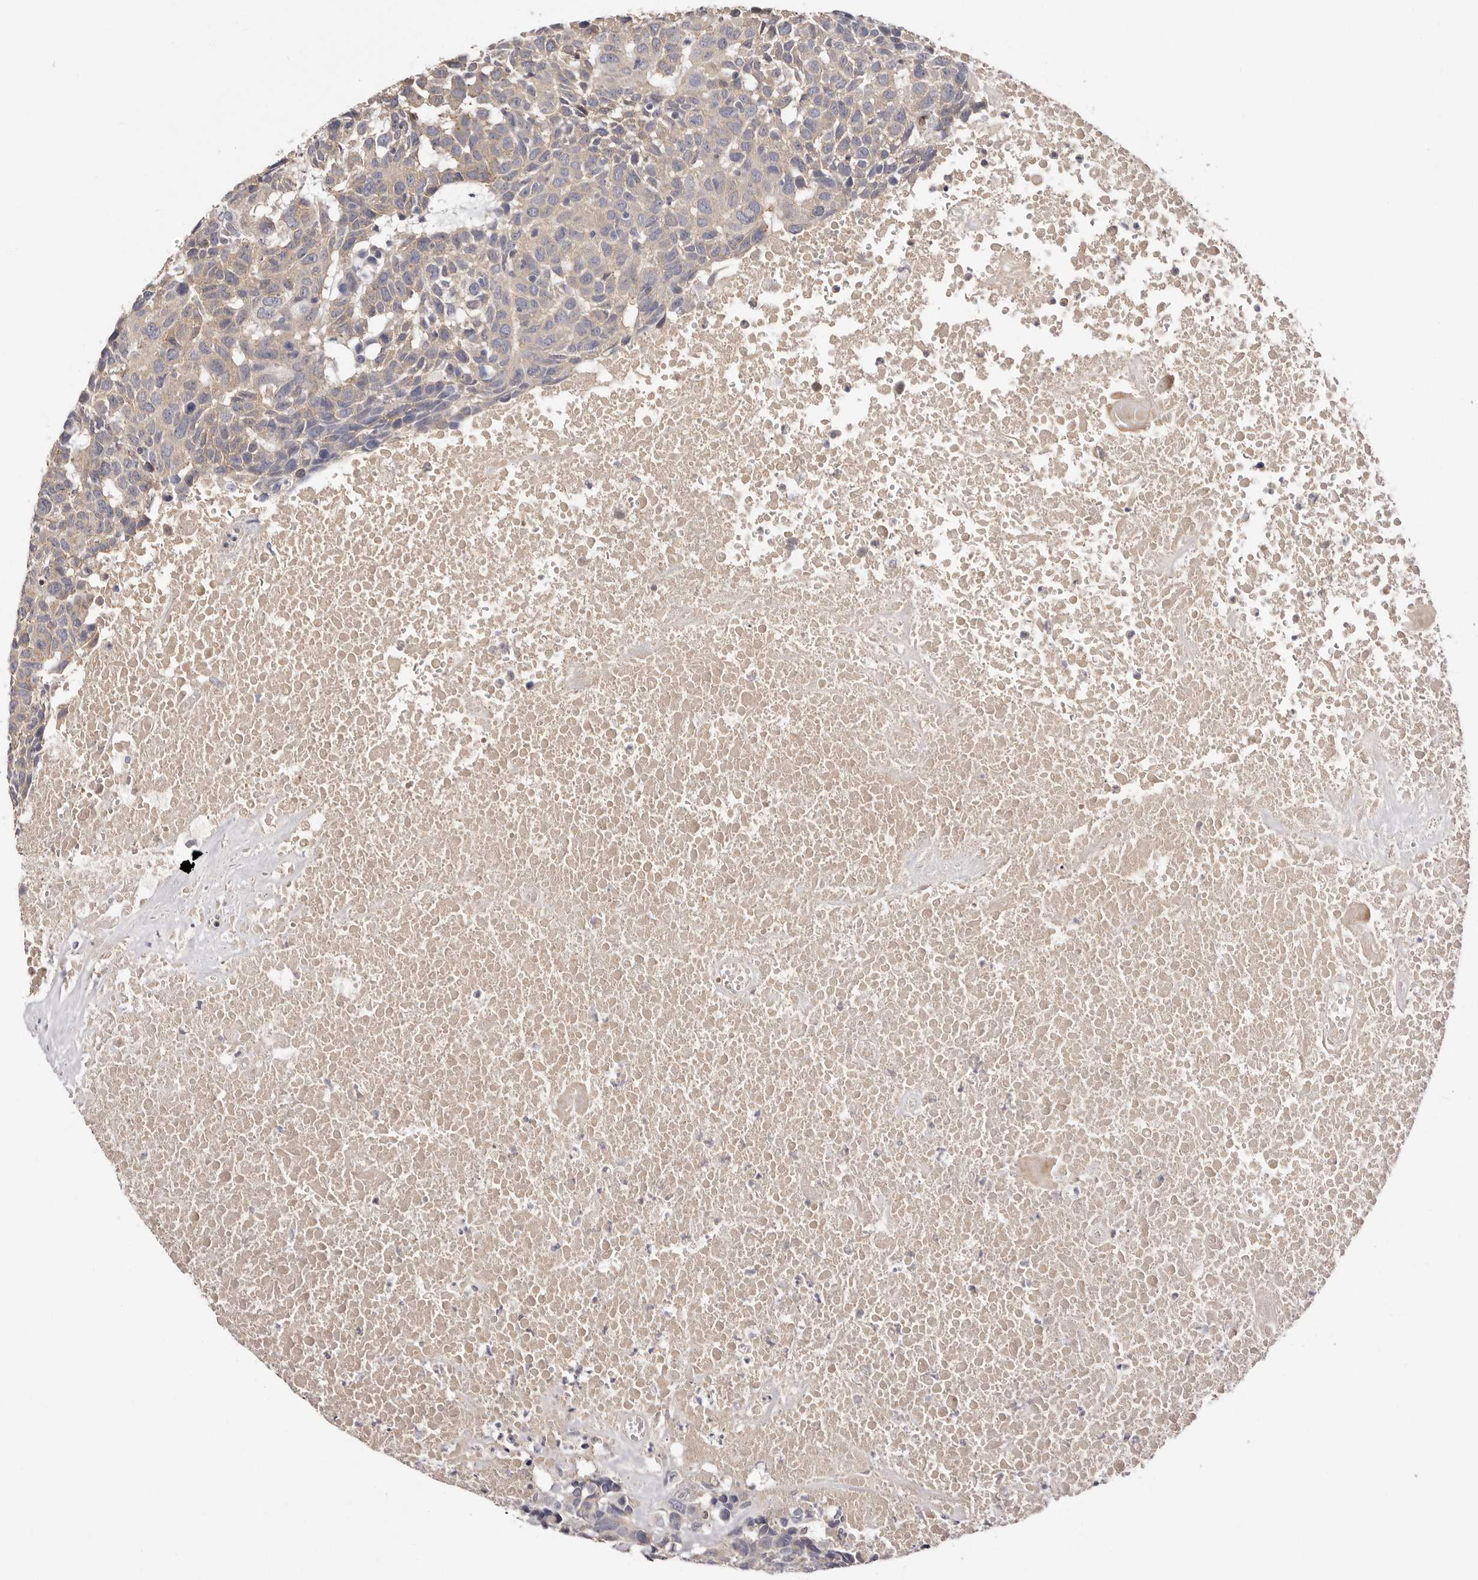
{"staining": {"intensity": "negative", "quantity": "none", "location": "none"}, "tissue": "head and neck cancer", "cell_type": "Tumor cells", "image_type": "cancer", "snomed": [{"axis": "morphology", "description": "Squamous cell carcinoma, NOS"}, {"axis": "topography", "description": "Head-Neck"}], "caption": "Head and neck squamous cell carcinoma was stained to show a protein in brown. There is no significant expression in tumor cells. (DAB immunohistochemistry (IHC) with hematoxylin counter stain).", "gene": "LMLN", "patient": {"sex": "male", "age": 66}}